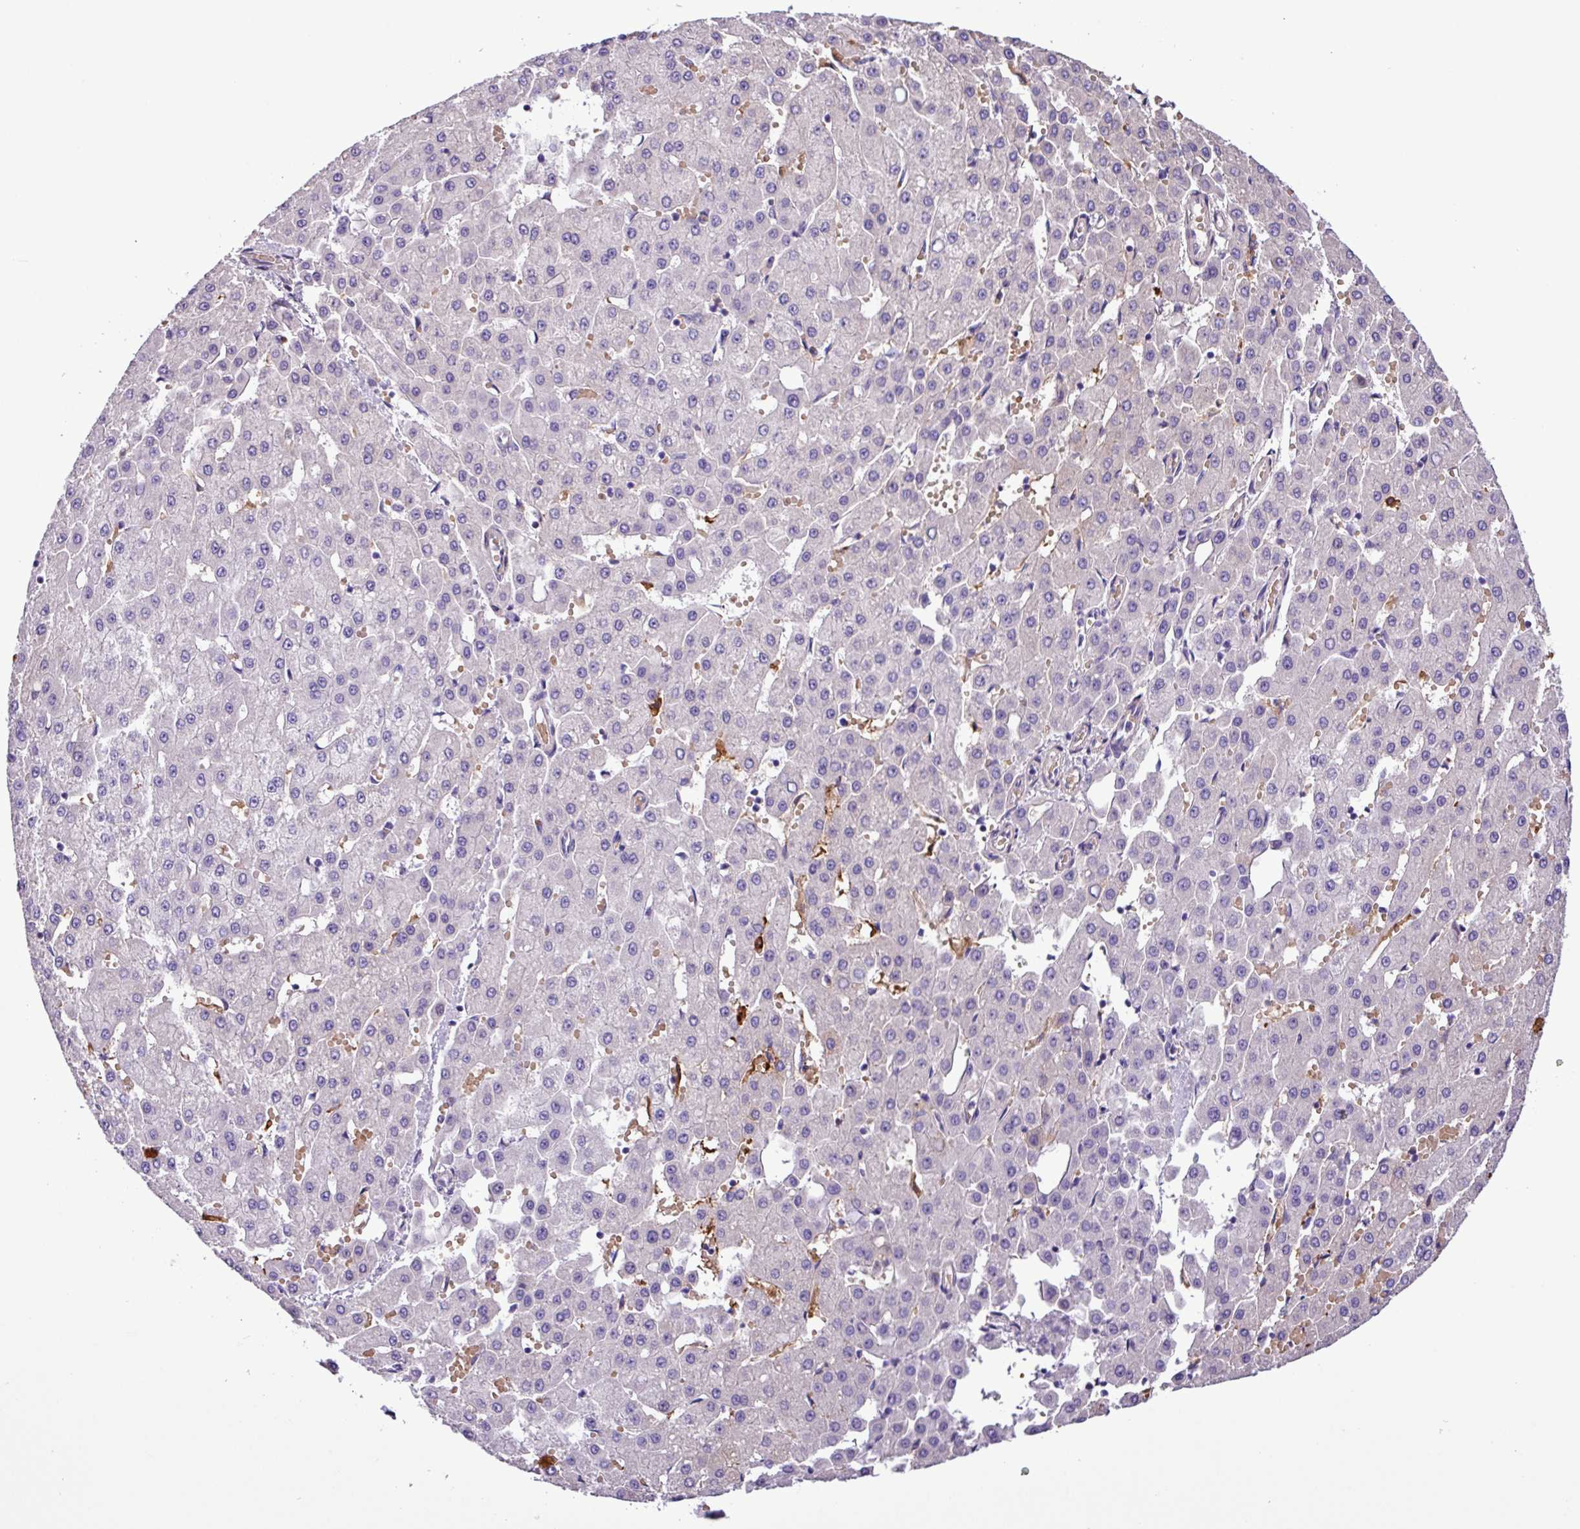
{"staining": {"intensity": "negative", "quantity": "none", "location": "none"}, "tissue": "liver cancer", "cell_type": "Tumor cells", "image_type": "cancer", "snomed": [{"axis": "morphology", "description": "Carcinoma, Hepatocellular, NOS"}, {"axis": "topography", "description": "Liver"}], "caption": "Liver hepatocellular carcinoma was stained to show a protein in brown. There is no significant staining in tumor cells.", "gene": "C11orf91", "patient": {"sex": "male", "age": 47}}